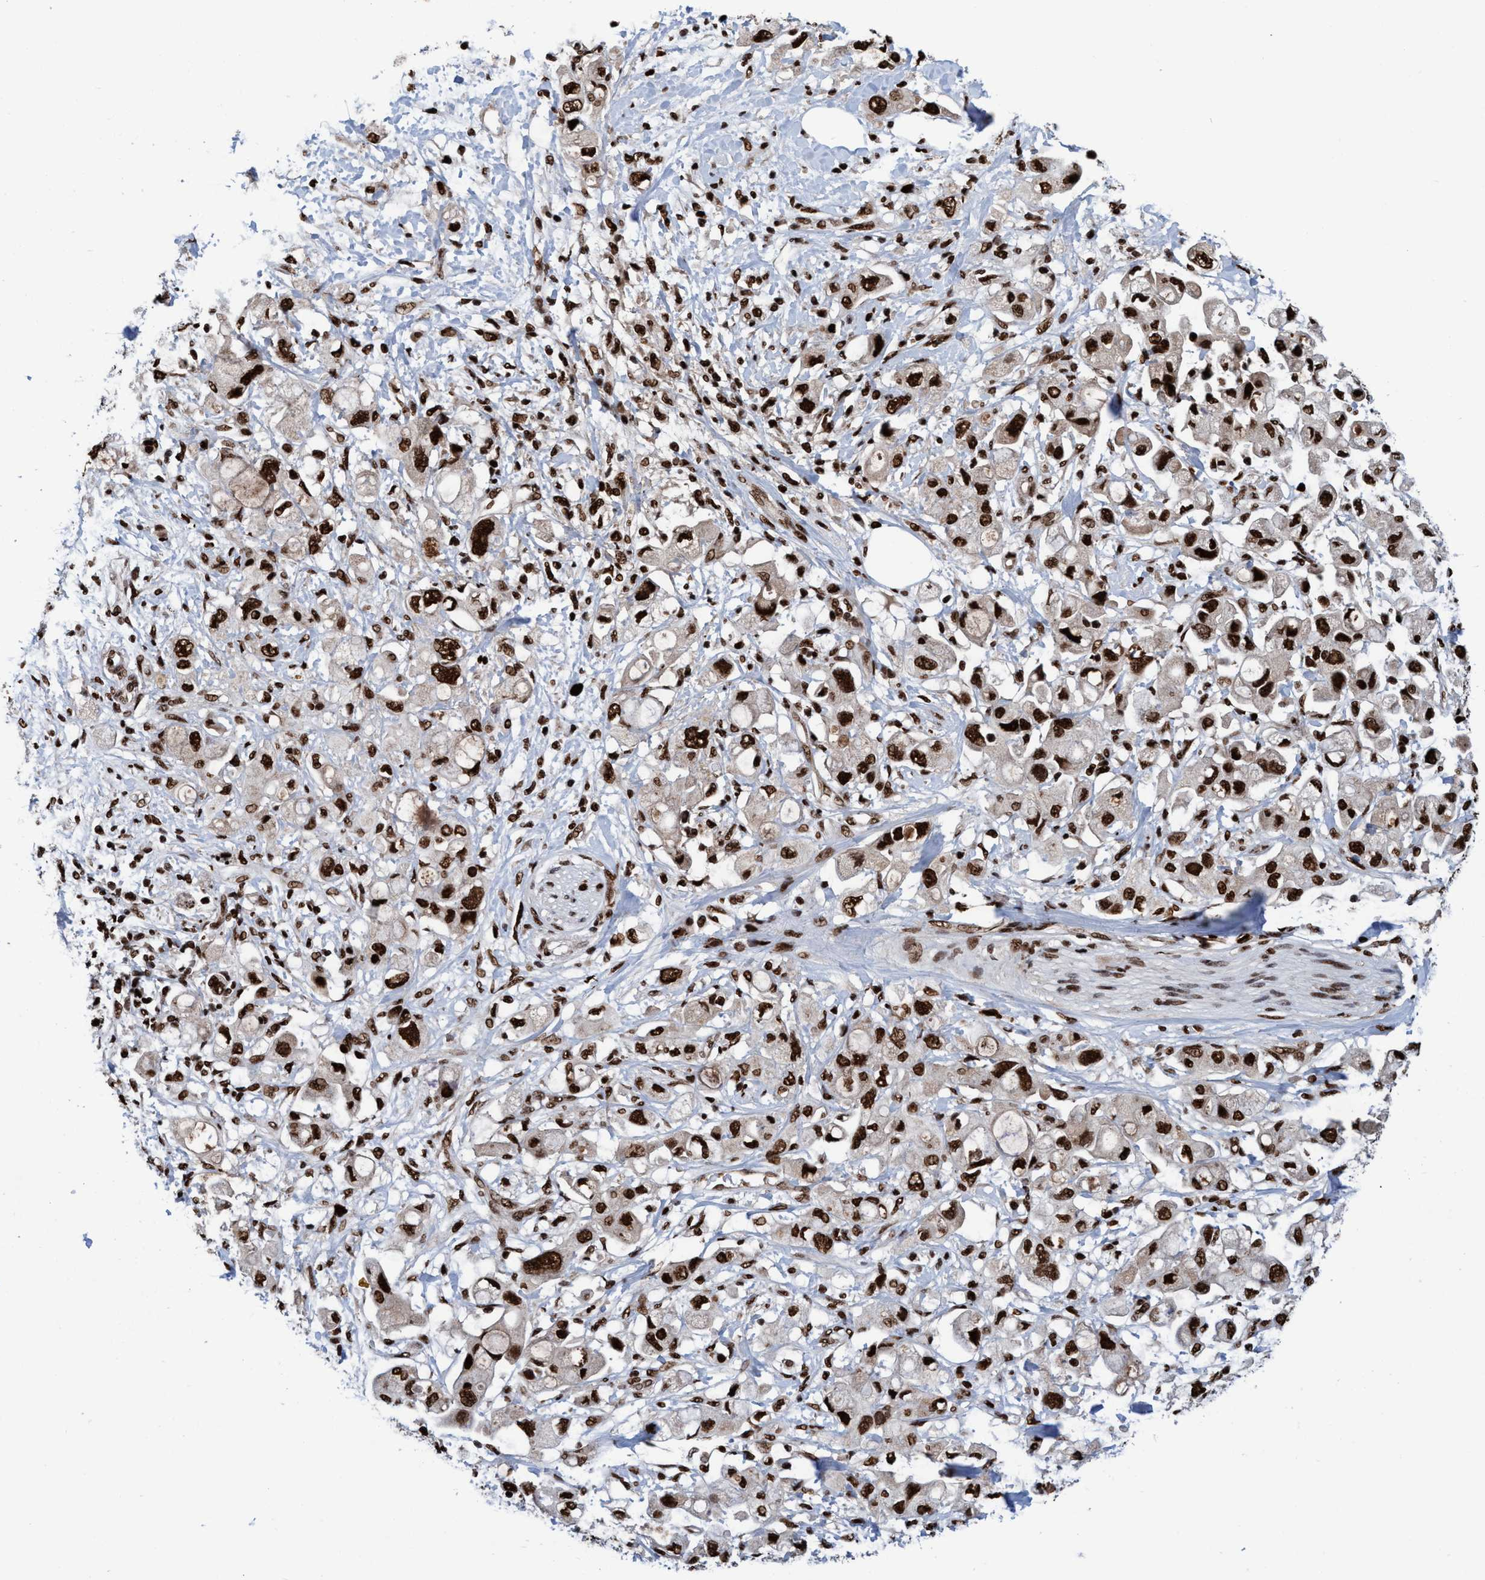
{"staining": {"intensity": "strong", "quantity": ">75%", "location": "nuclear"}, "tissue": "pancreatic cancer", "cell_type": "Tumor cells", "image_type": "cancer", "snomed": [{"axis": "morphology", "description": "Adenocarcinoma, NOS"}, {"axis": "topography", "description": "Pancreas"}], "caption": "Immunohistochemistry of human pancreatic cancer (adenocarcinoma) reveals high levels of strong nuclear staining in approximately >75% of tumor cells.", "gene": "TOPBP1", "patient": {"sex": "female", "age": 56}}